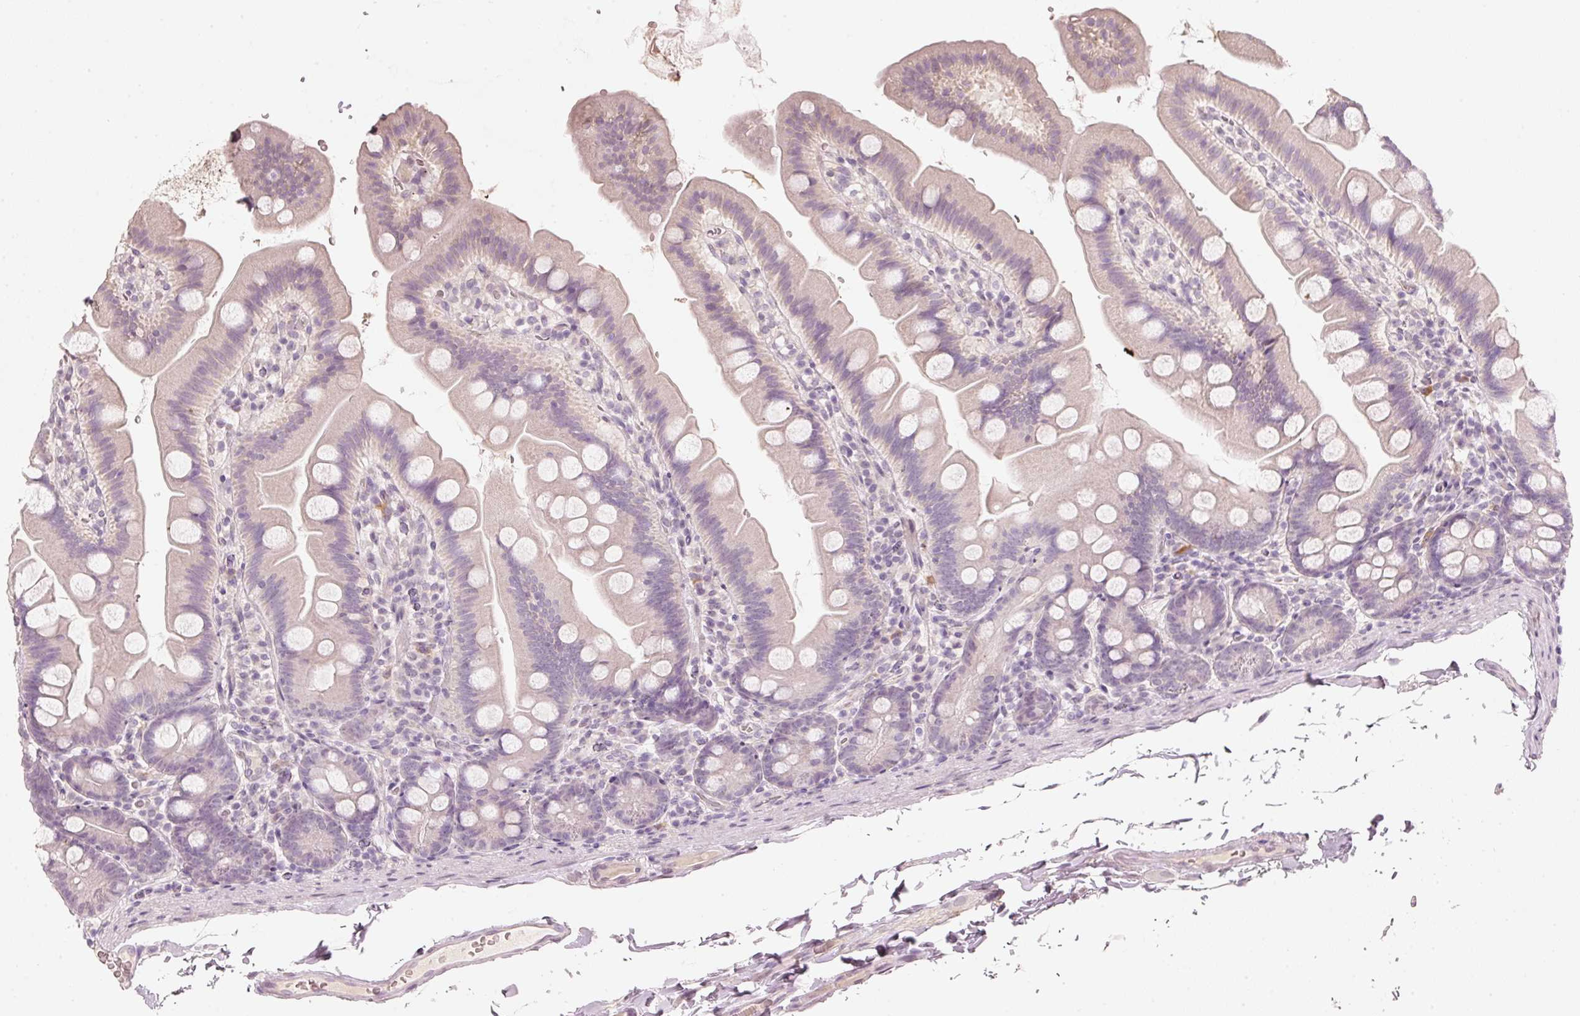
{"staining": {"intensity": "negative", "quantity": "none", "location": "none"}, "tissue": "small intestine", "cell_type": "Glandular cells", "image_type": "normal", "snomed": [{"axis": "morphology", "description": "Normal tissue, NOS"}, {"axis": "topography", "description": "Small intestine"}], "caption": "The histopathology image demonstrates no staining of glandular cells in normal small intestine.", "gene": "STEAP1", "patient": {"sex": "female", "age": 68}}